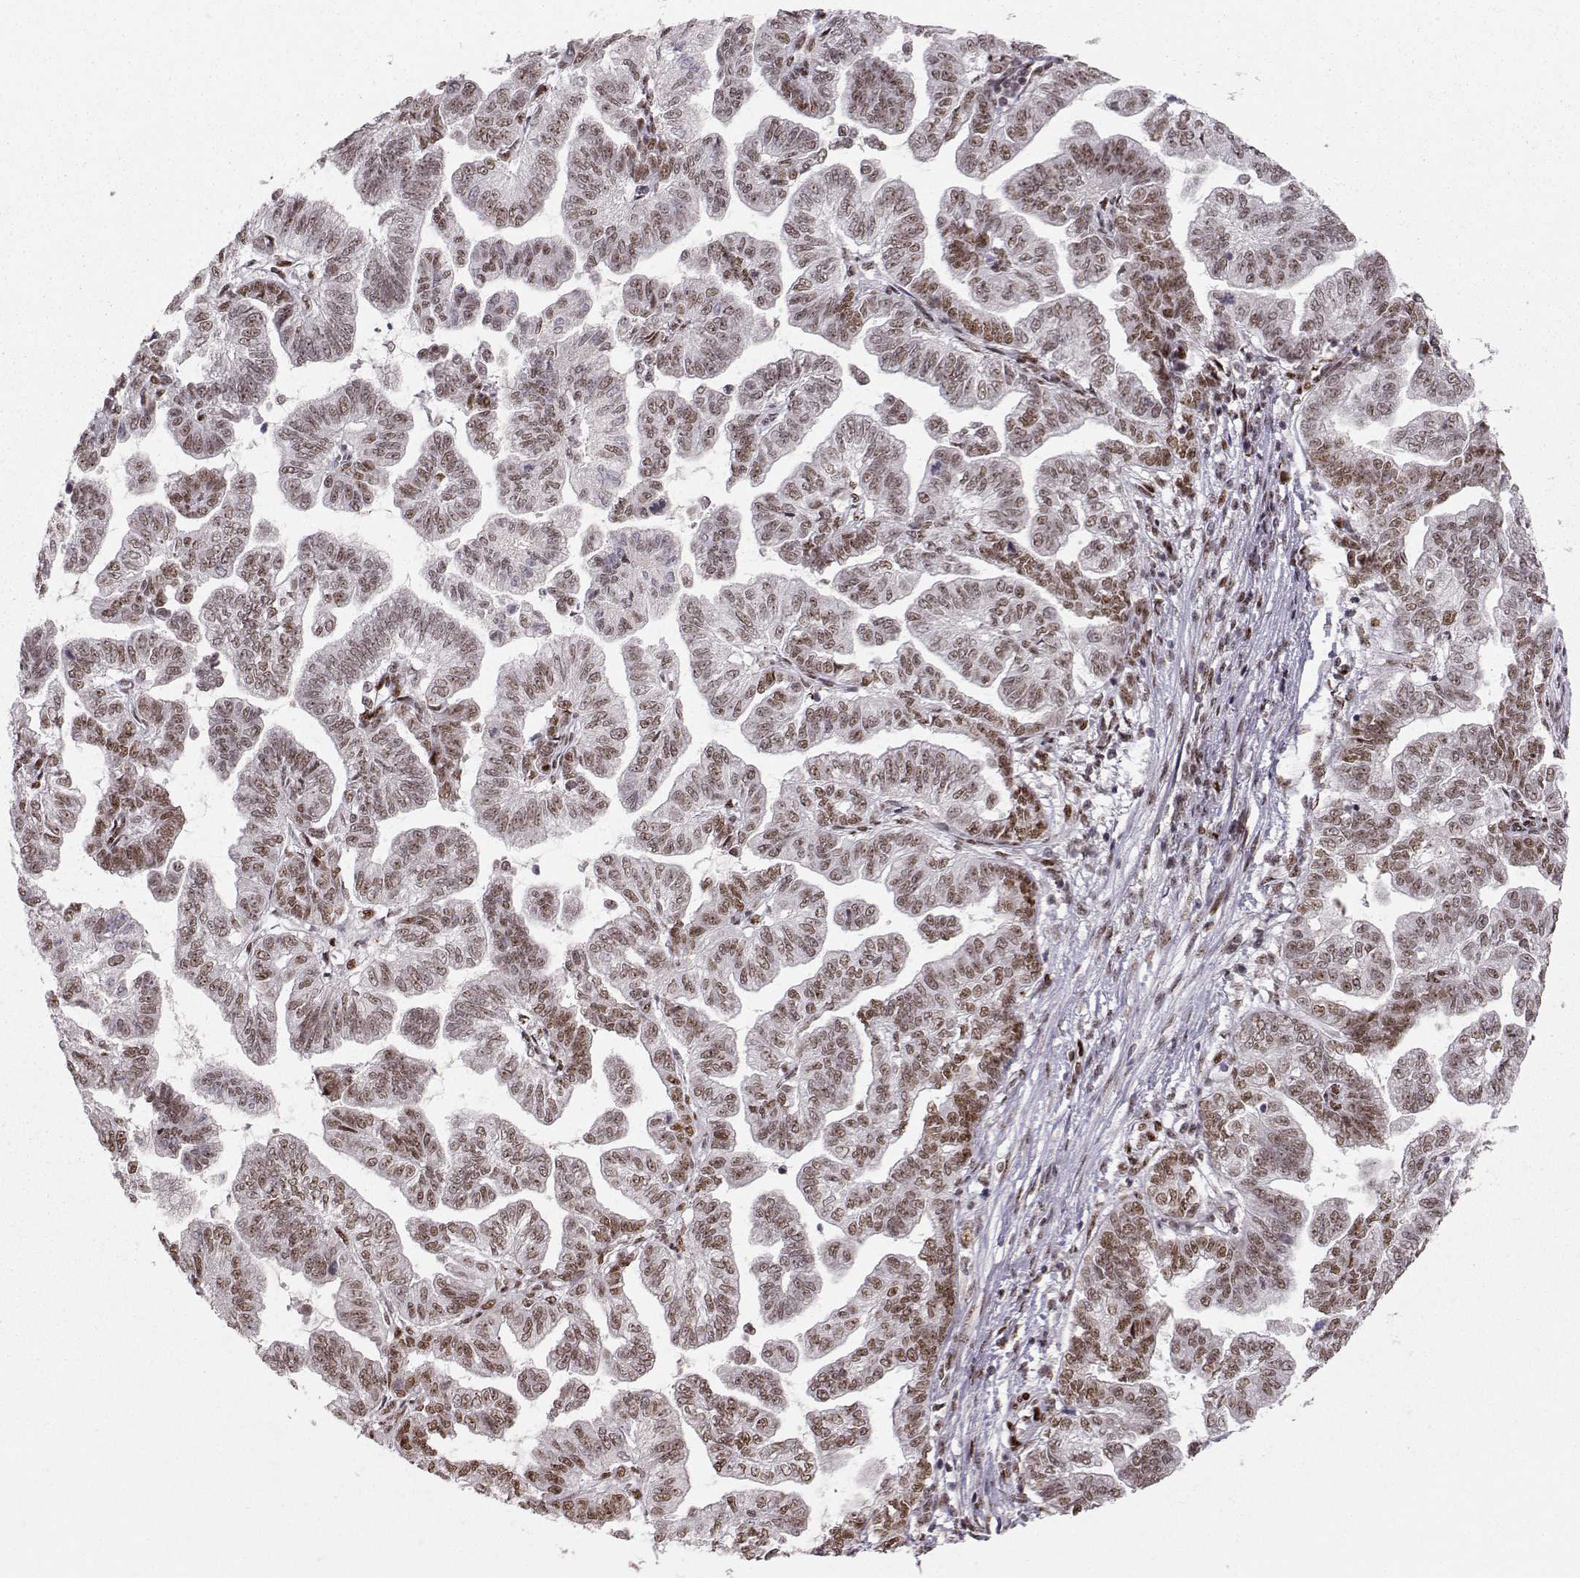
{"staining": {"intensity": "strong", "quantity": "25%-75%", "location": "nuclear"}, "tissue": "stomach cancer", "cell_type": "Tumor cells", "image_type": "cancer", "snomed": [{"axis": "morphology", "description": "Adenocarcinoma, NOS"}, {"axis": "topography", "description": "Stomach"}], "caption": "A histopathology image showing strong nuclear staining in approximately 25%-75% of tumor cells in adenocarcinoma (stomach), as visualized by brown immunohistochemical staining.", "gene": "SNAPC2", "patient": {"sex": "male", "age": 83}}